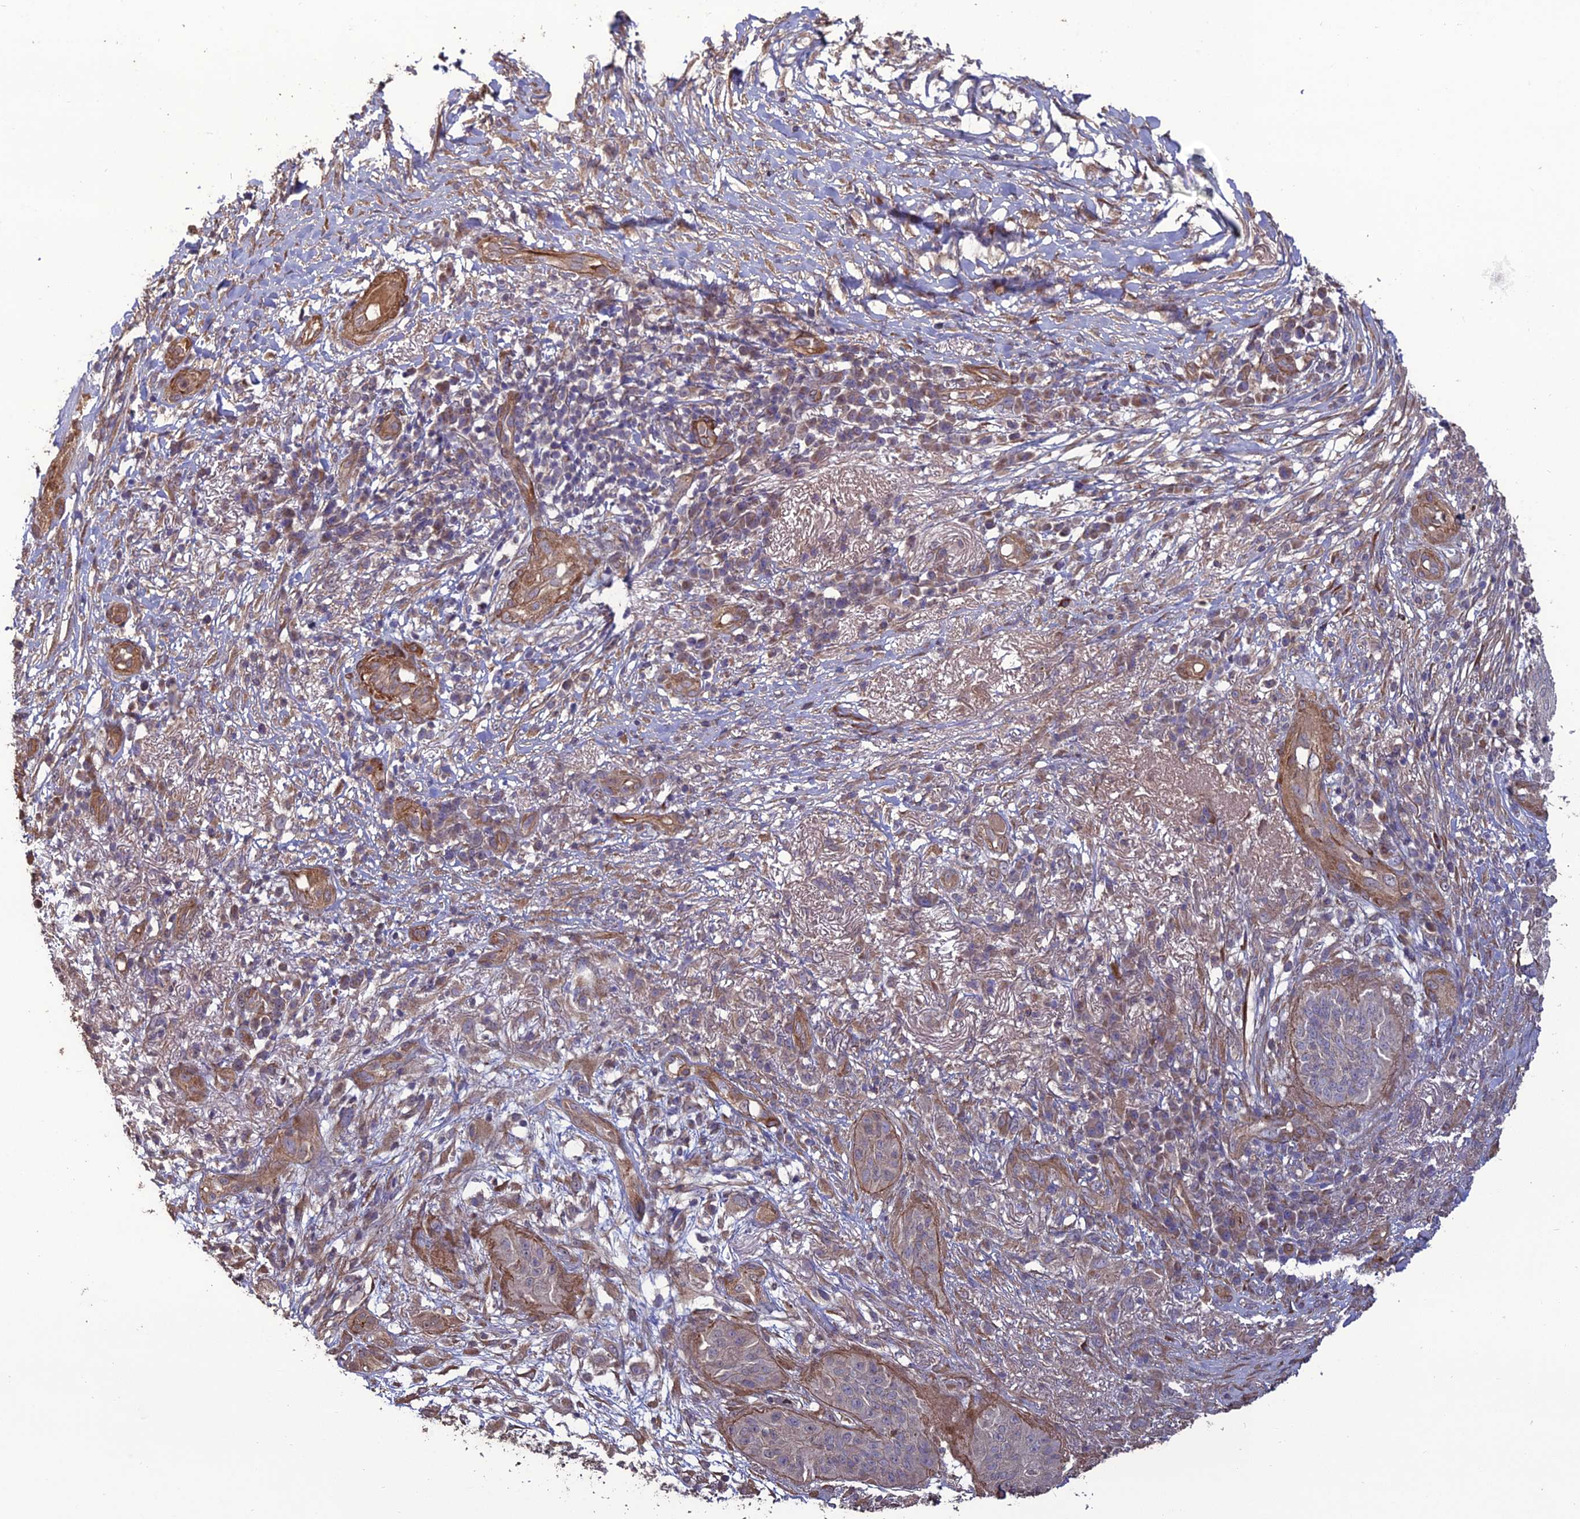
{"staining": {"intensity": "negative", "quantity": "none", "location": "none"}, "tissue": "skin cancer", "cell_type": "Tumor cells", "image_type": "cancer", "snomed": [{"axis": "morphology", "description": "Squamous cell carcinoma, NOS"}, {"axis": "topography", "description": "Skin"}], "caption": "High power microscopy histopathology image of an immunohistochemistry photomicrograph of skin squamous cell carcinoma, revealing no significant staining in tumor cells.", "gene": "ATP6V0A2", "patient": {"sex": "male", "age": 70}}